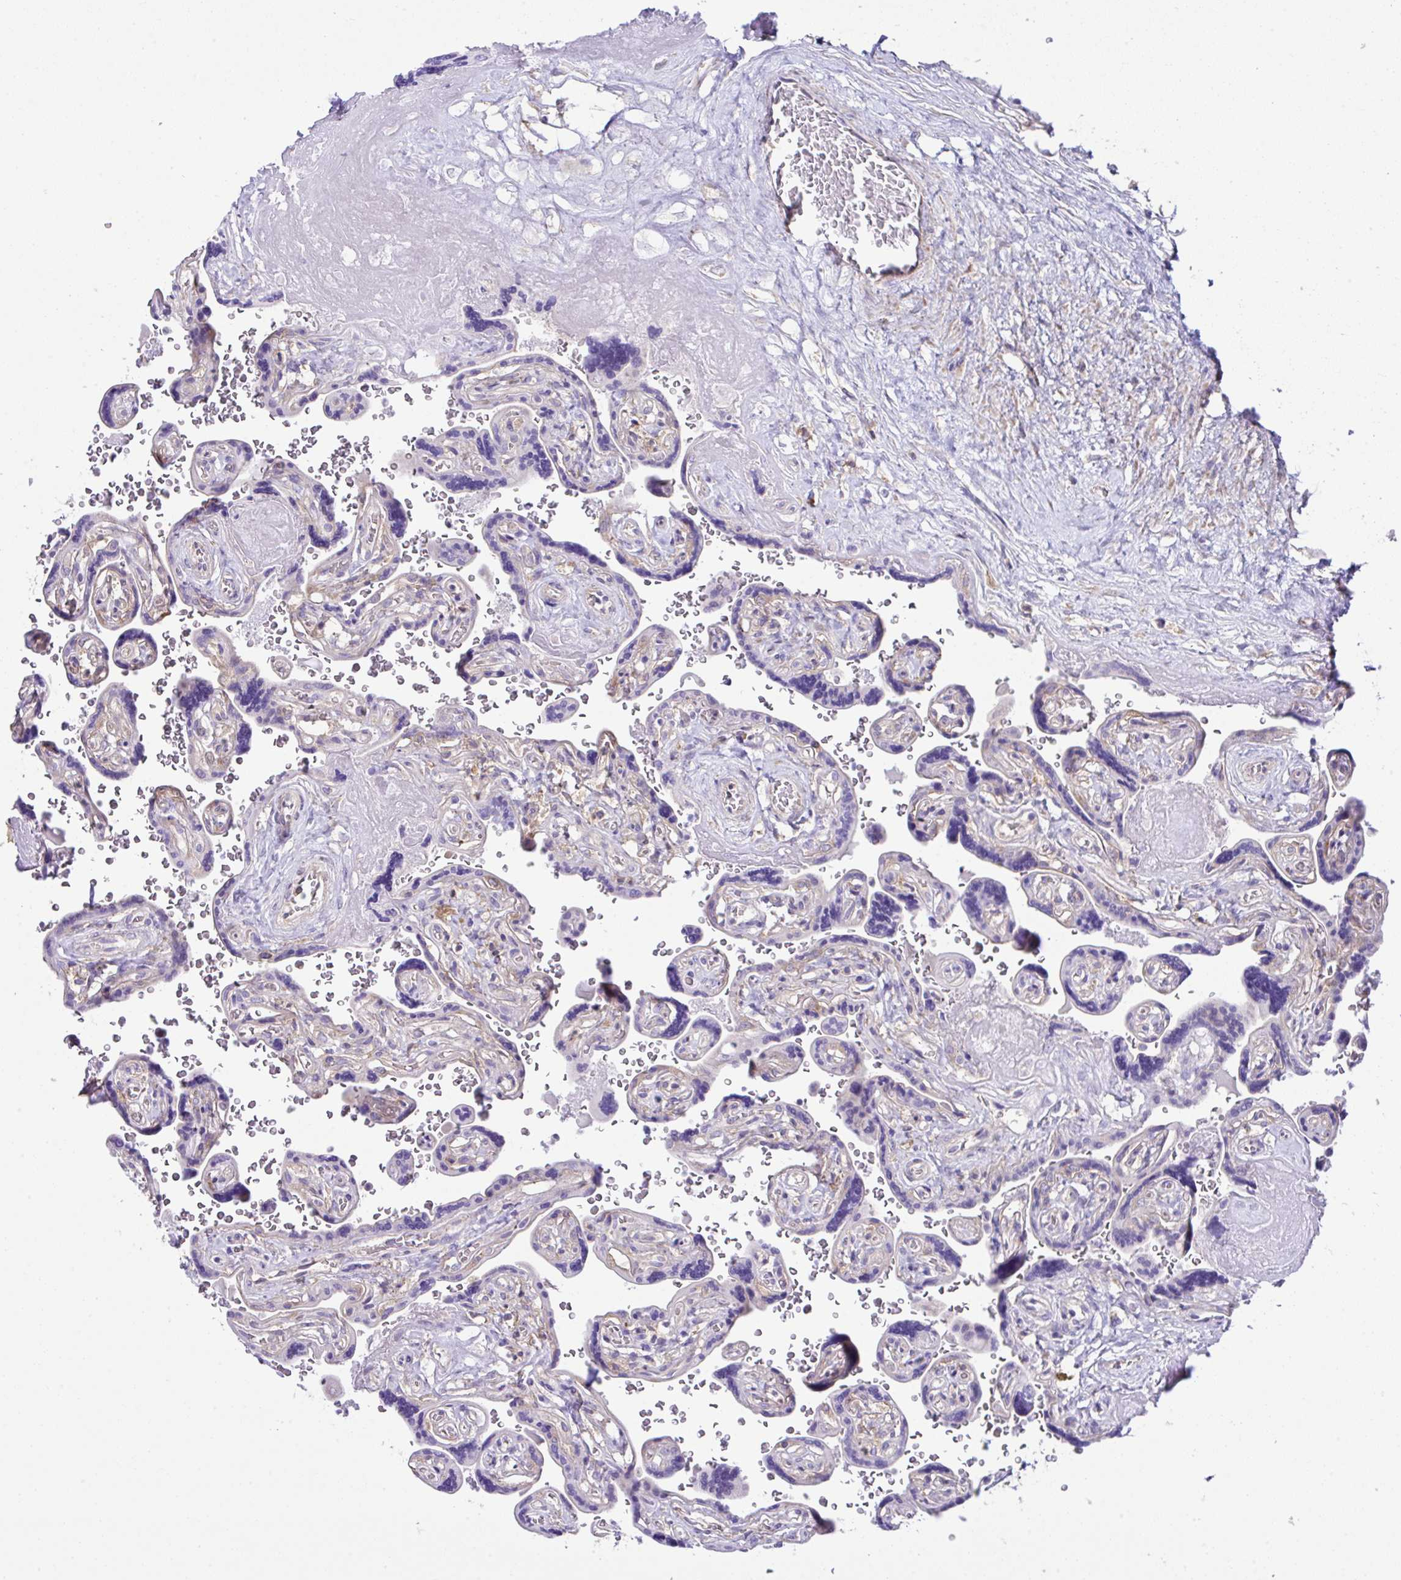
{"staining": {"intensity": "negative", "quantity": "none", "location": "none"}, "tissue": "placenta", "cell_type": "Decidual cells", "image_type": "normal", "snomed": [{"axis": "morphology", "description": "Normal tissue, NOS"}, {"axis": "topography", "description": "Placenta"}], "caption": "Human placenta stained for a protein using immunohistochemistry (IHC) reveals no staining in decidual cells.", "gene": "OR4P4", "patient": {"sex": "female", "age": 32}}